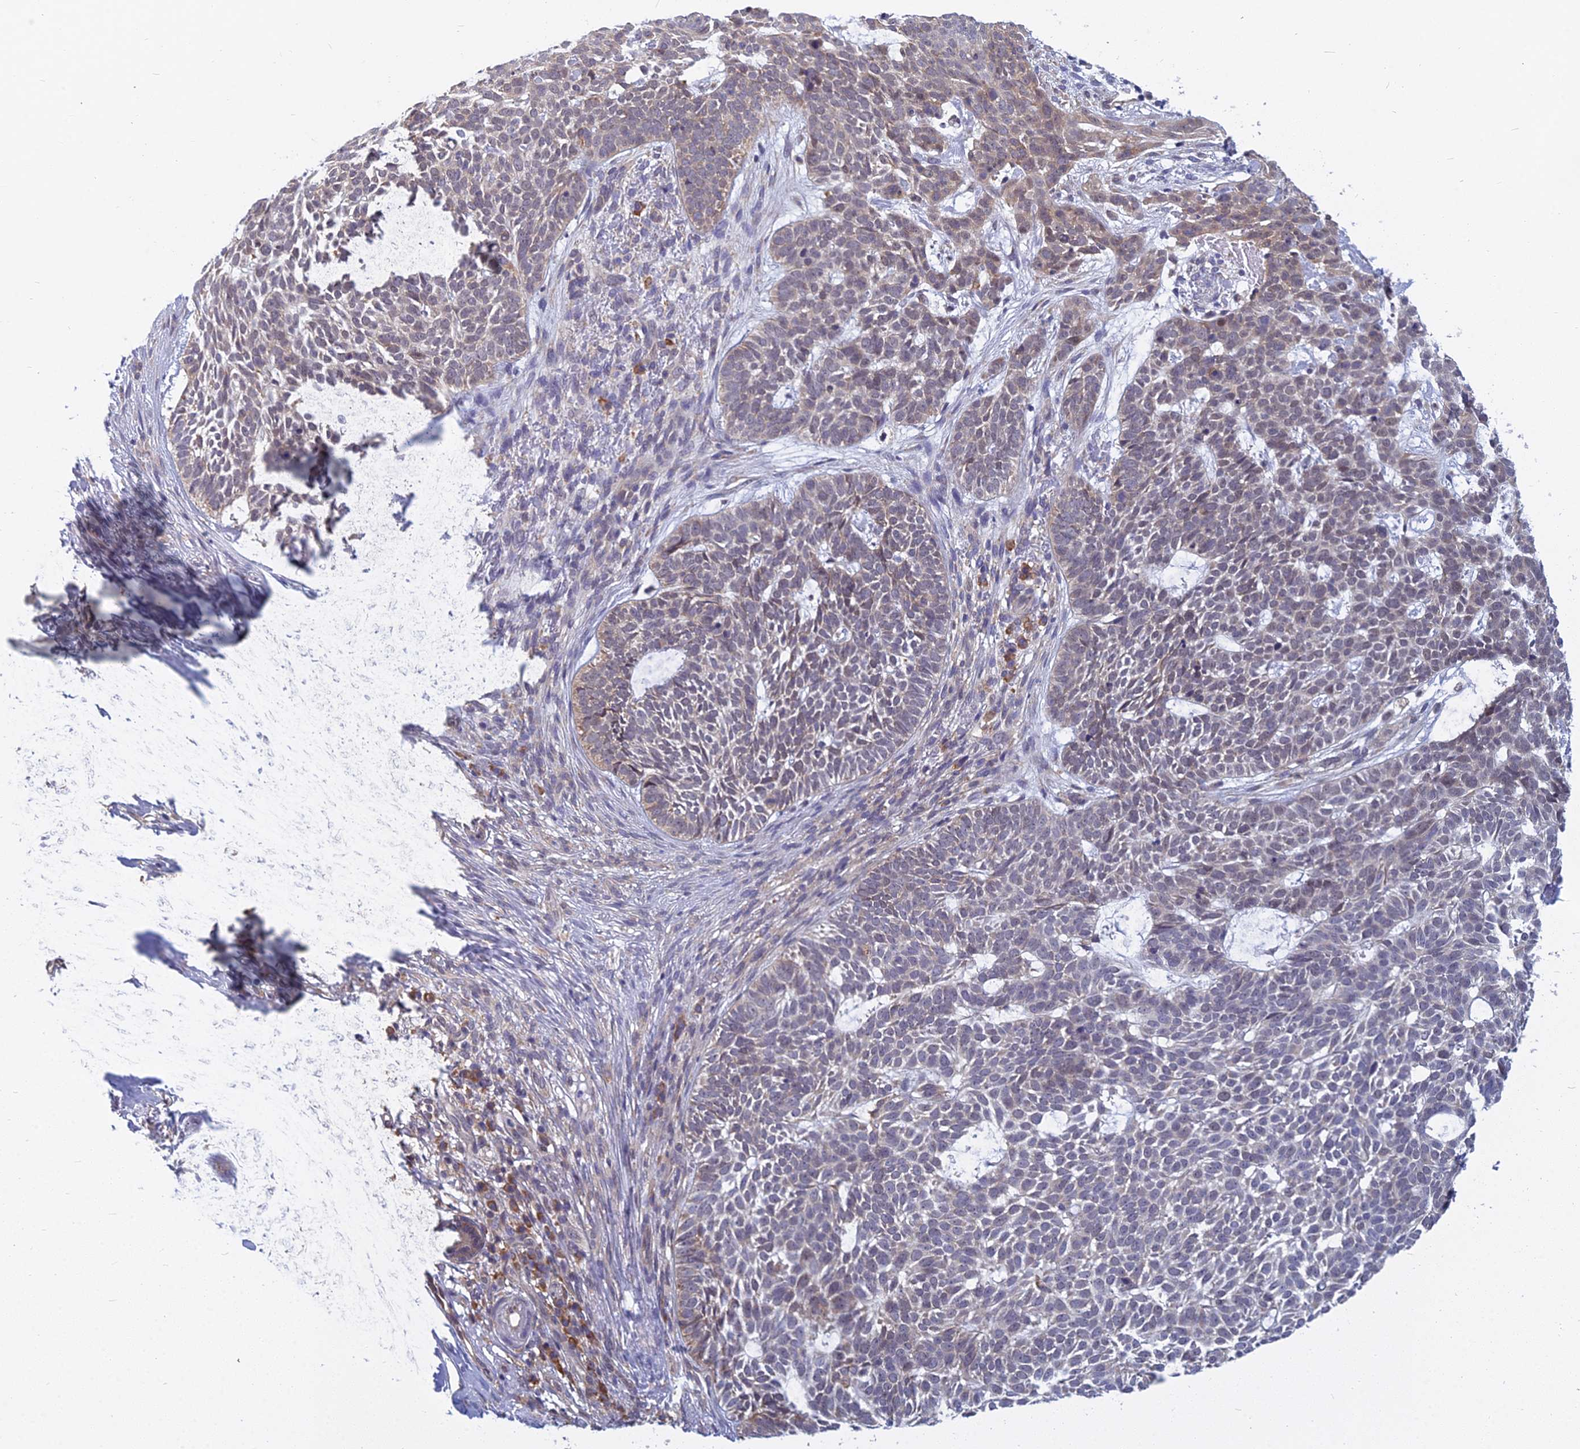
{"staining": {"intensity": "weak", "quantity": "<25%", "location": "cytoplasmic/membranous"}, "tissue": "skin cancer", "cell_type": "Tumor cells", "image_type": "cancer", "snomed": [{"axis": "morphology", "description": "Basal cell carcinoma"}, {"axis": "topography", "description": "Skin"}], "caption": "IHC micrograph of neoplastic tissue: skin cancer stained with DAB exhibits no significant protein staining in tumor cells. (Stains: DAB IHC with hematoxylin counter stain, Microscopy: brightfield microscopy at high magnification).", "gene": "KIAA1143", "patient": {"sex": "female", "age": 78}}